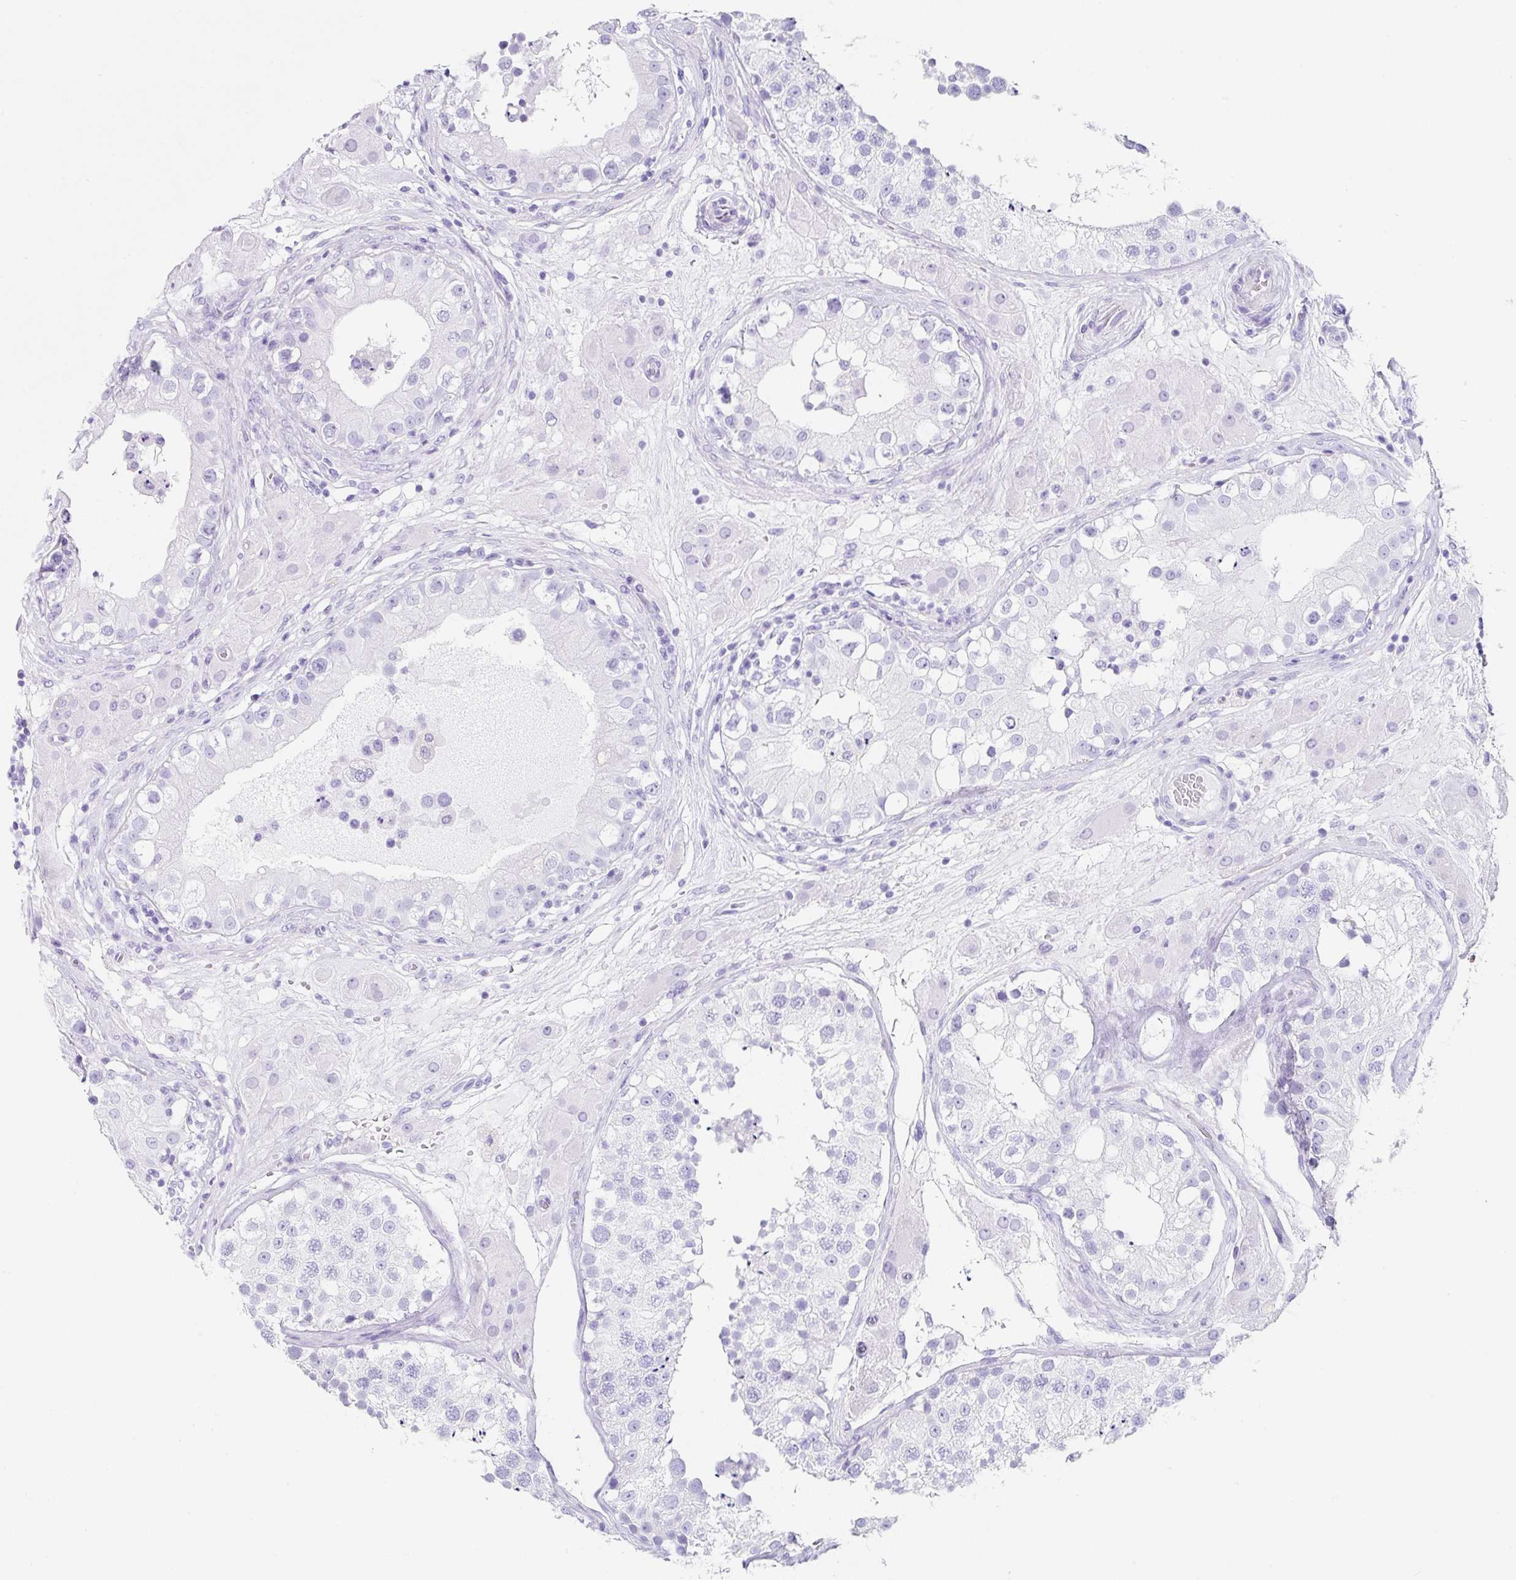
{"staining": {"intensity": "negative", "quantity": "none", "location": "none"}, "tissue": "testis", "cell_type": "Cells in seminiferous ducts", "image_type": "normal", "snomed": [{"axis": "morphology", "description": "Normal tissue, NOS"}, {"axis": "topography", "description": "Testis"}], "caption": "Immunohistochemistry image of benign human testis stained for a protein (brown), which displays no expression in cells in seminiferous ducts. (IHC, brightfield microscopy, high magnification).", "gene": "CLDND2", "patient": {"sex": "male", "age": 26}}